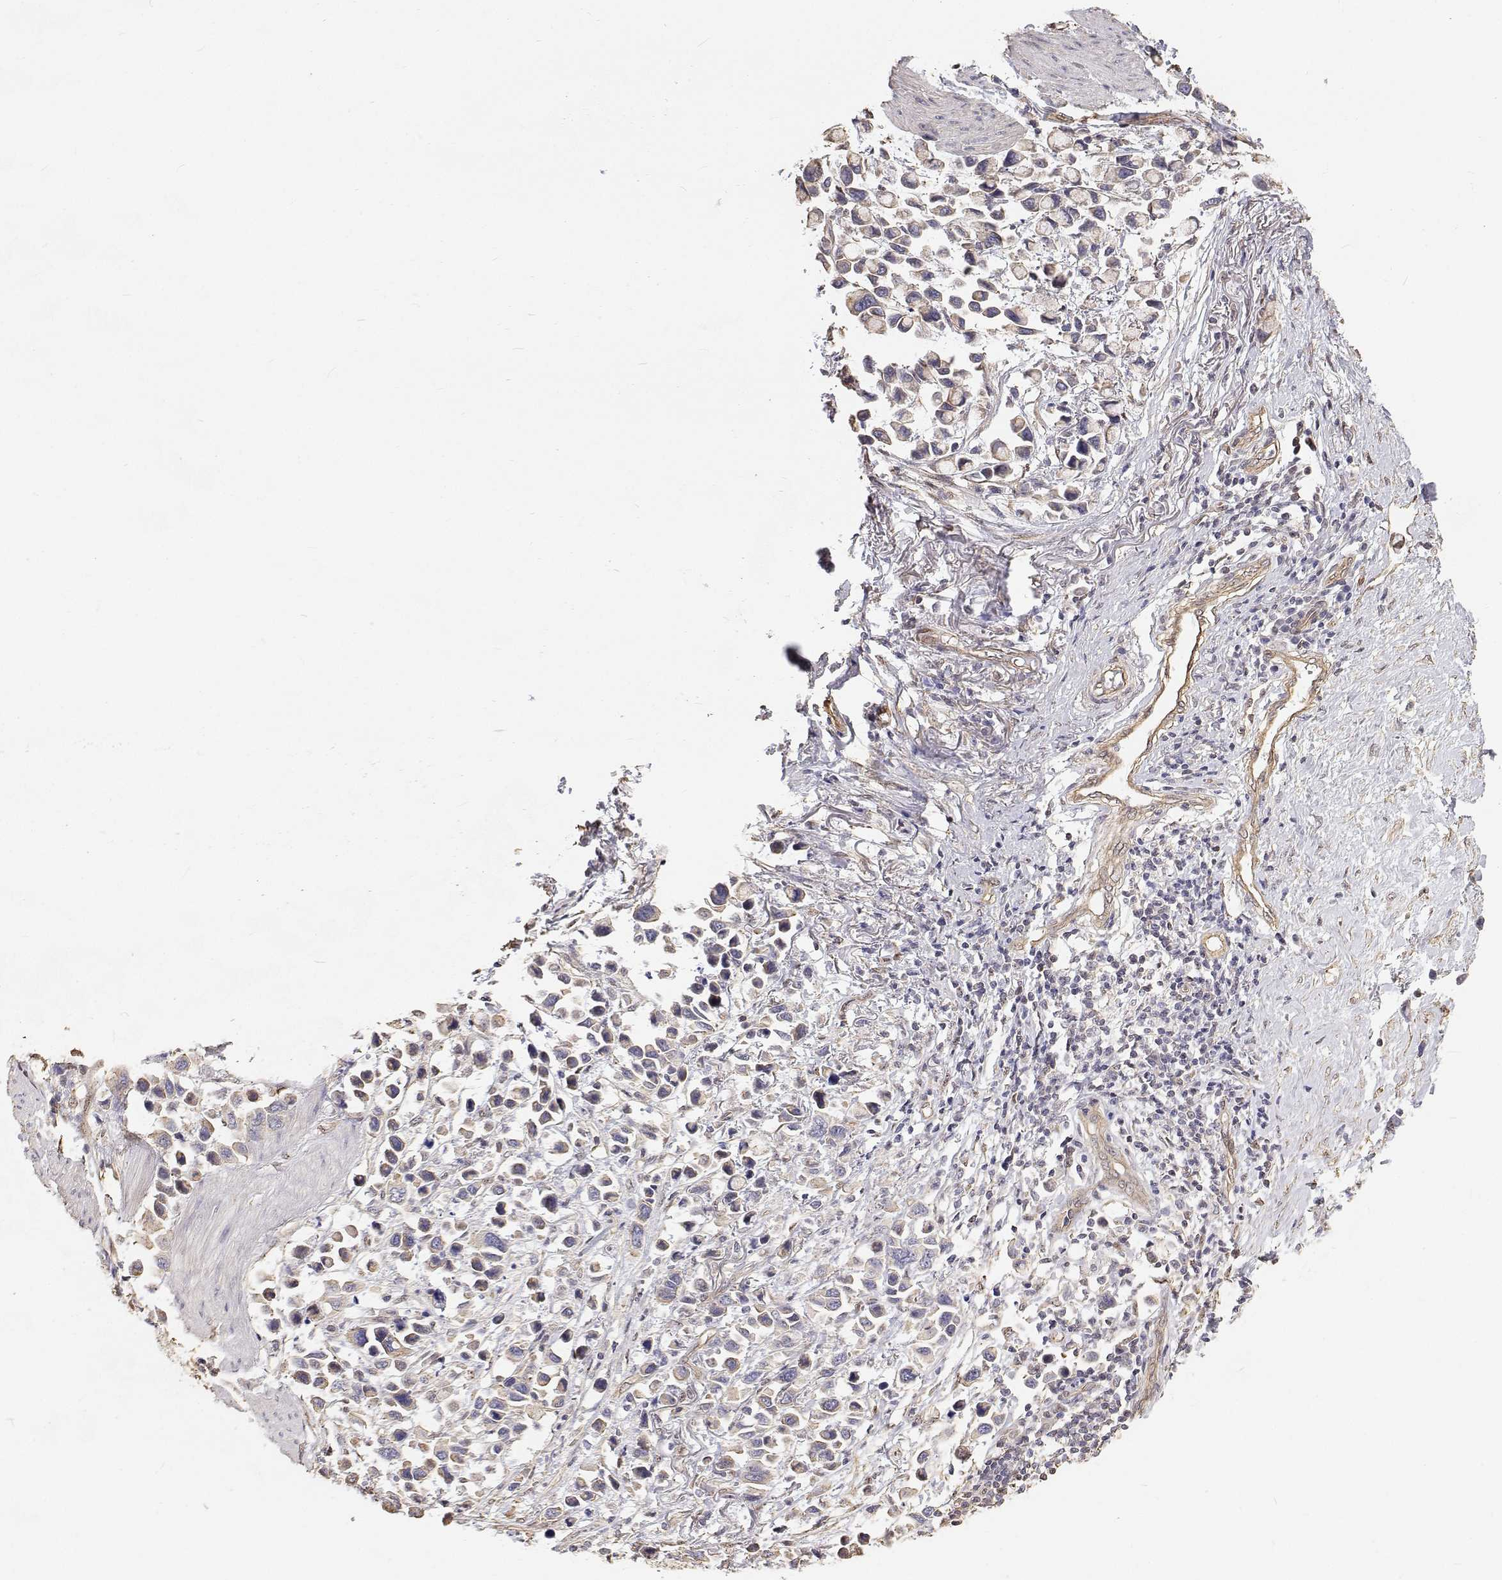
{"staining": {"intensity": "negative", "quantity": "none", "location": "none"}, "tissue": "stomach cancer", "cell_type": "Tumor cells", "image_type": "cancer", "snomed": [{"axis": "morphology", "description": "Adenocarcinoma, NOS"}, {"axis": "topography", "description": "Stomach"}], "caption": "This image is of stomach cancer (adenocarcinoma) stained with IHC to label a protein in brown with the nuclei are counter-stained blue. There is no positivity in tumor cells.", "gene": "GSDMA", "patient": {"sex": "female", "age": 81}}